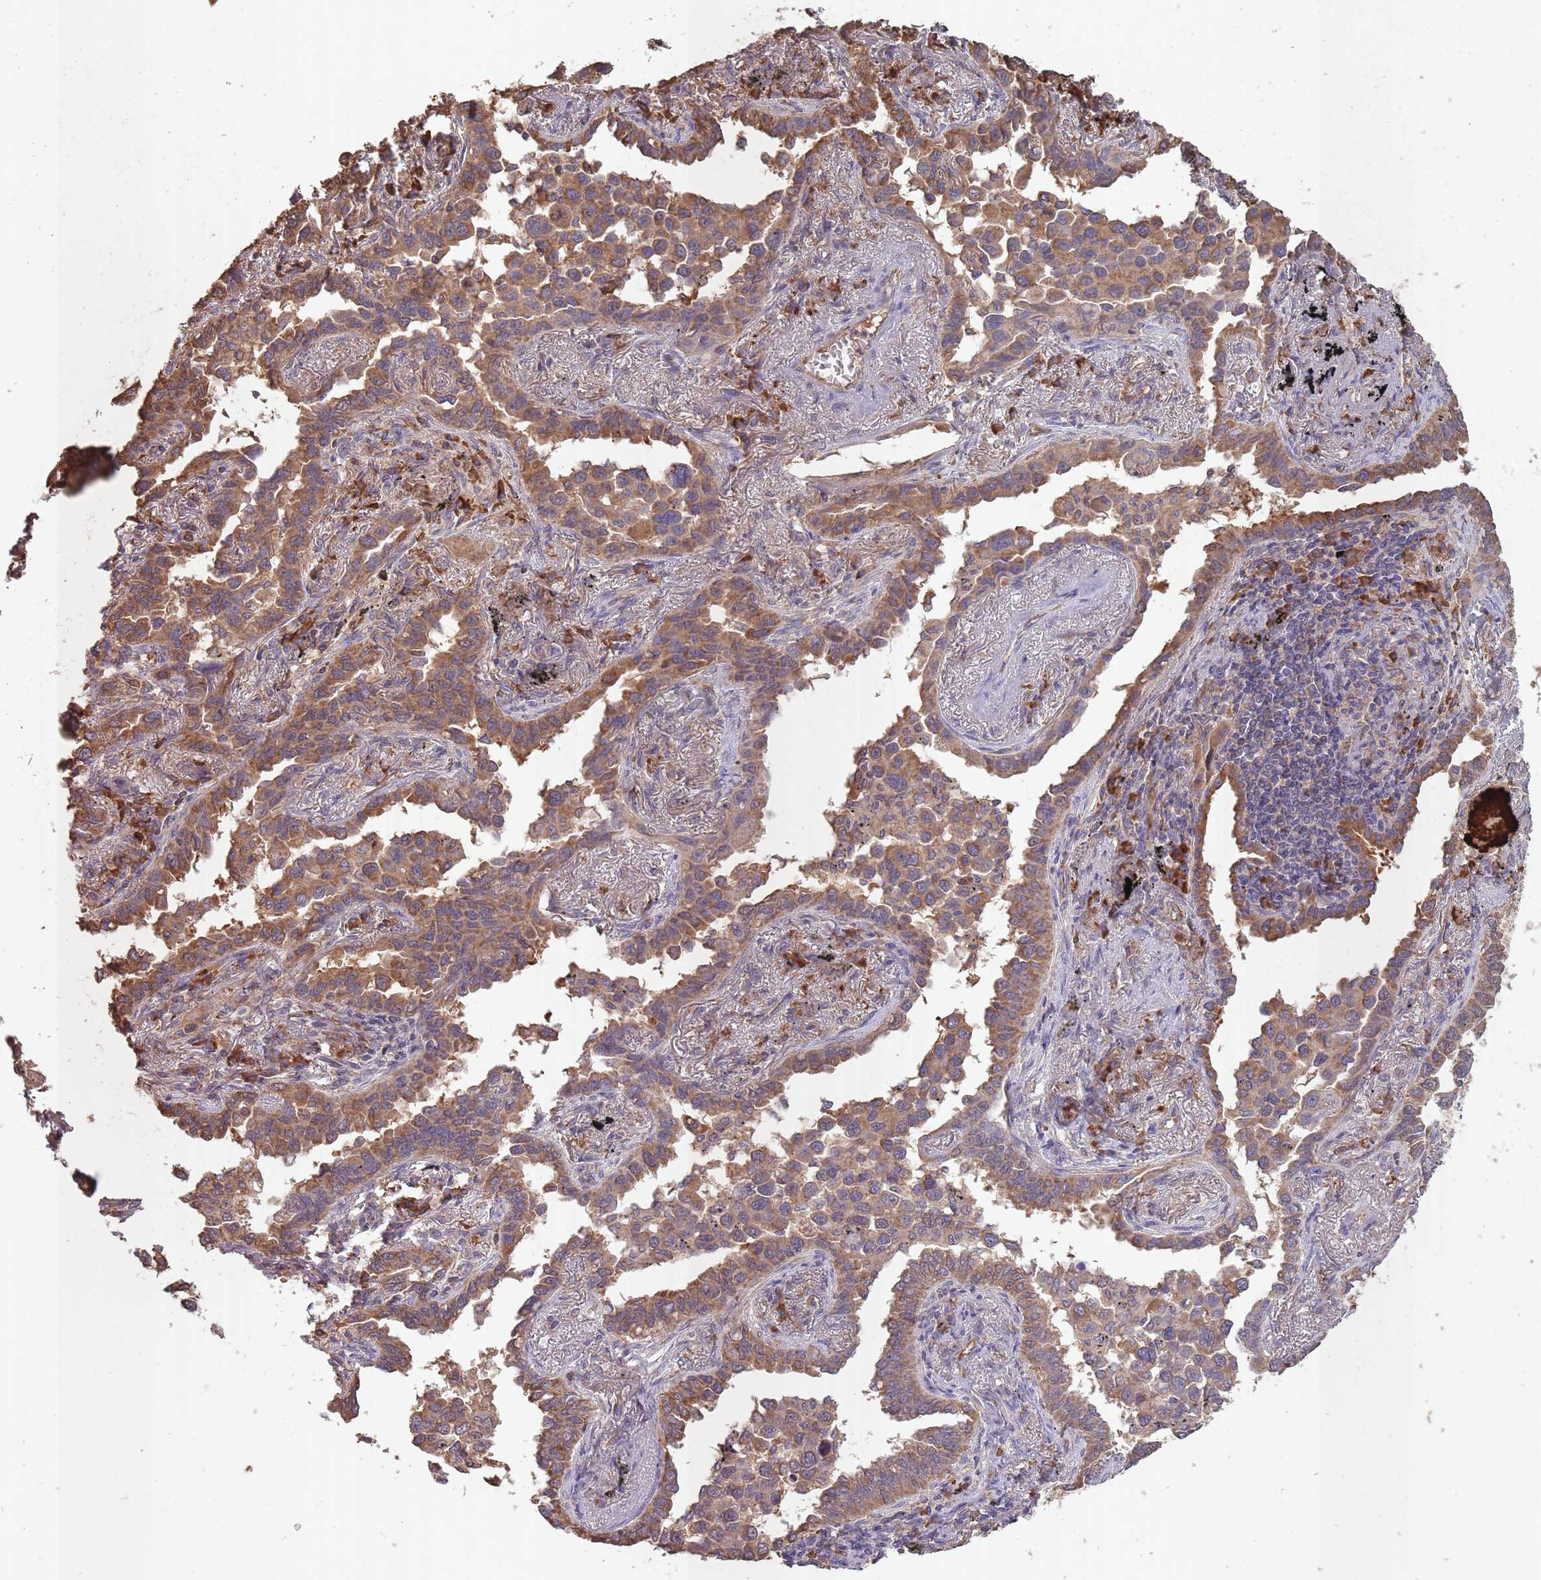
{"staining": {"intensity": "moderate", "quantity": ">75%", "location": "cytoplasmic/membranous"}, "tissue": "lung cancer", "cell_type": "Tumor cells", "image_type": "cancer", "snomed": [{"axis": "morphology", "description": "Adenocarcinoma, NOS"}, {"axis": "topography", "description": "Lung"}], "caption": "Immunohistochemical staining of lung cancer (adenocarcinoma) shows medium levels of moderate cytoplasmic/membranous protein staining in approximately >75% of tumor cells. The protein is stained brown, and the nuclei are stained in blue (DAB (3,3'-diaminobenzidine) IHC with brightfield microscopy, high magnification).", "gene": "SANBR", "patient": {"sex": "male", "age": 67}}